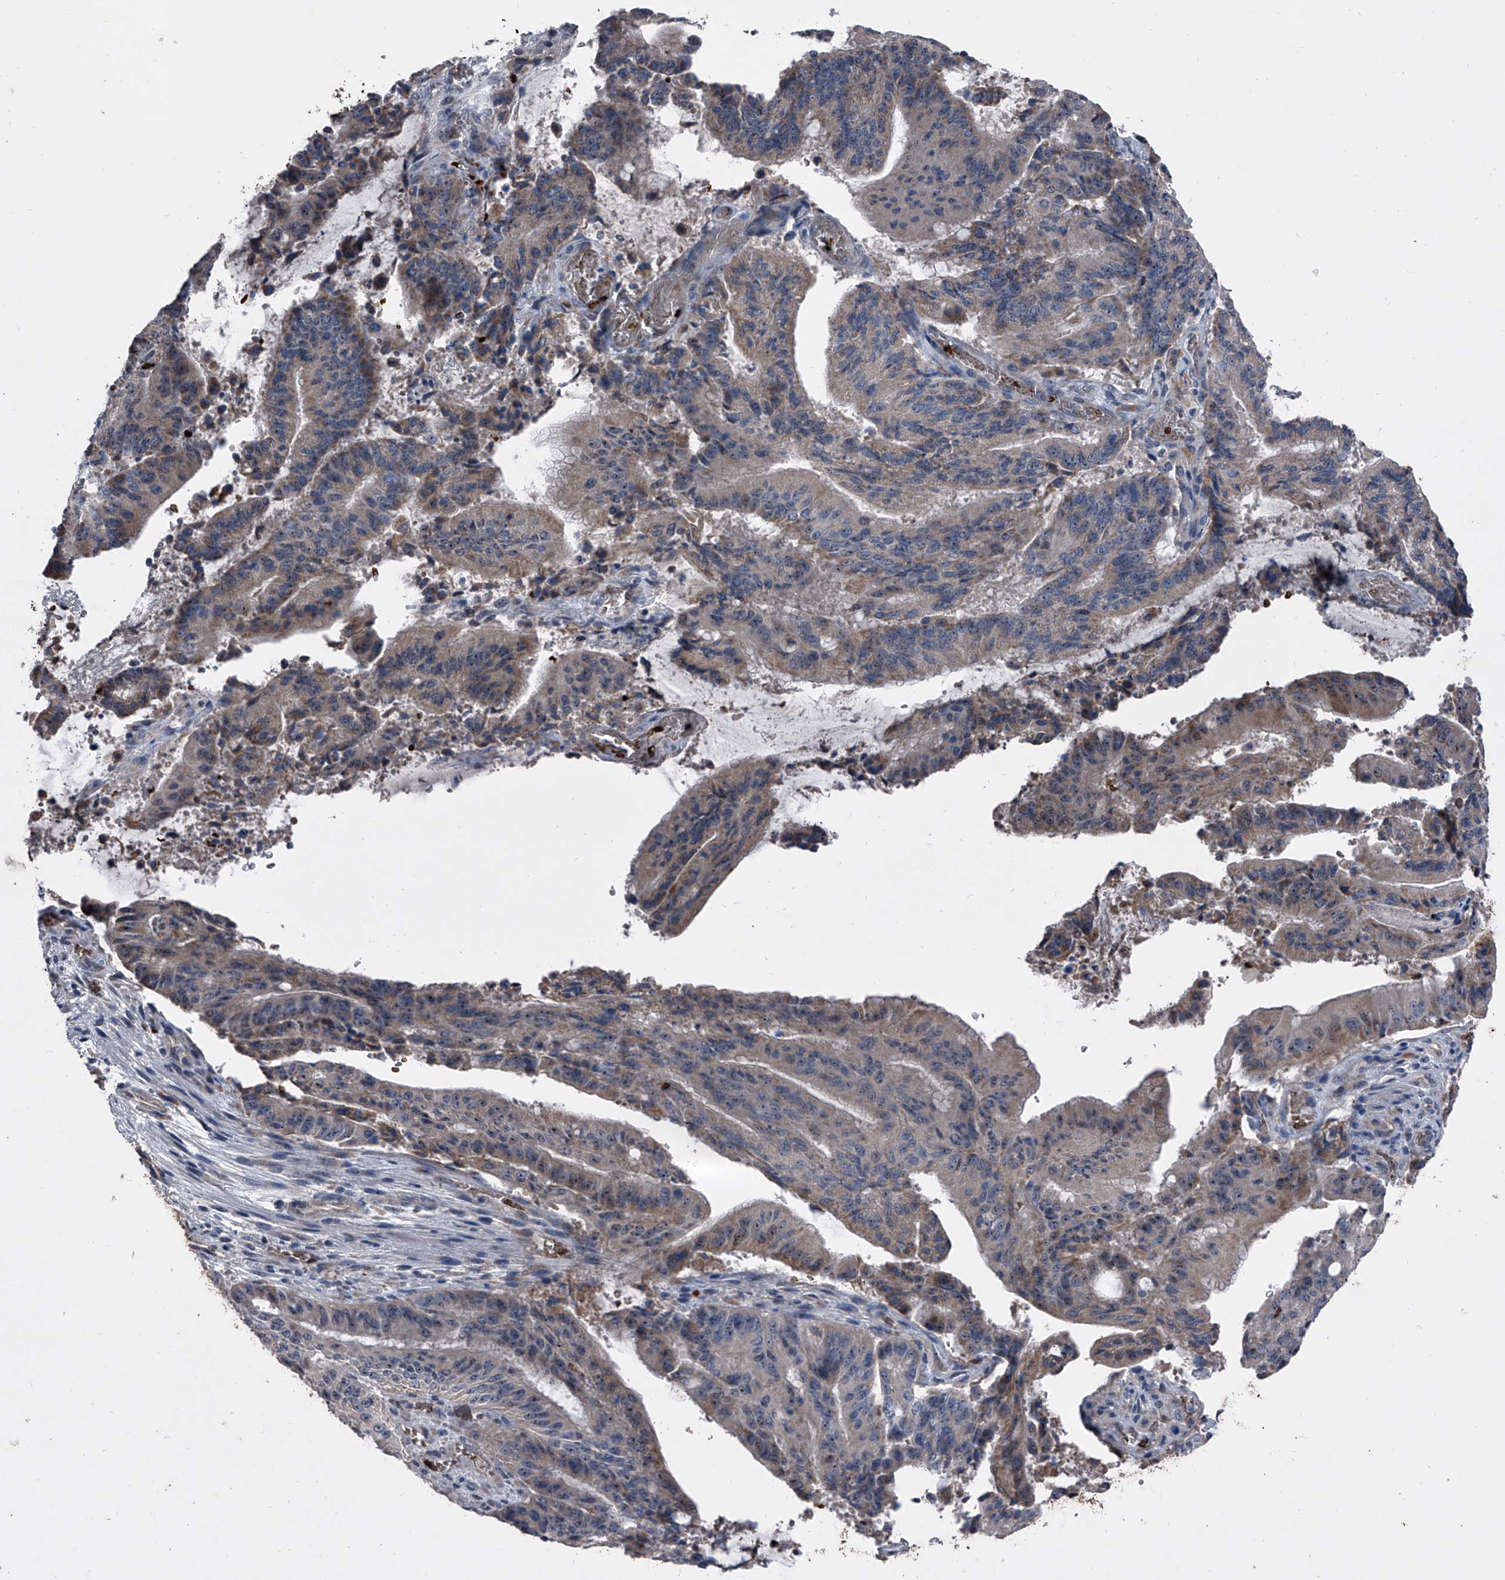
{"staining": {"intensity": "weak", "quantity": "25%-75%", "location": "cytoplasmic/membranous,nuclear"}, "tissue": "liver cancer", "cell_type": "Tumor cells", "image_type": "cancer", "snomed": [{"axis": "morphology", "description": "Normal tissue, NOS"}, {"axis": "morphology", "description": "Cholangiocarcinoma"}, {"axis": "topography", "description": "Liver"}, {"axis": "topography", "description": "Peripheral nerve tissue"}], "caption": "This is a histology image of immunohistochemistry (IHC) staining of liver cancer (cholangiocarcinoma), which shows weak expression in the cytoplasmic/membranous and nuclear of tumor cells.", "gene": "CEP85L", "patient": {"sex": "female", "age": 73}}